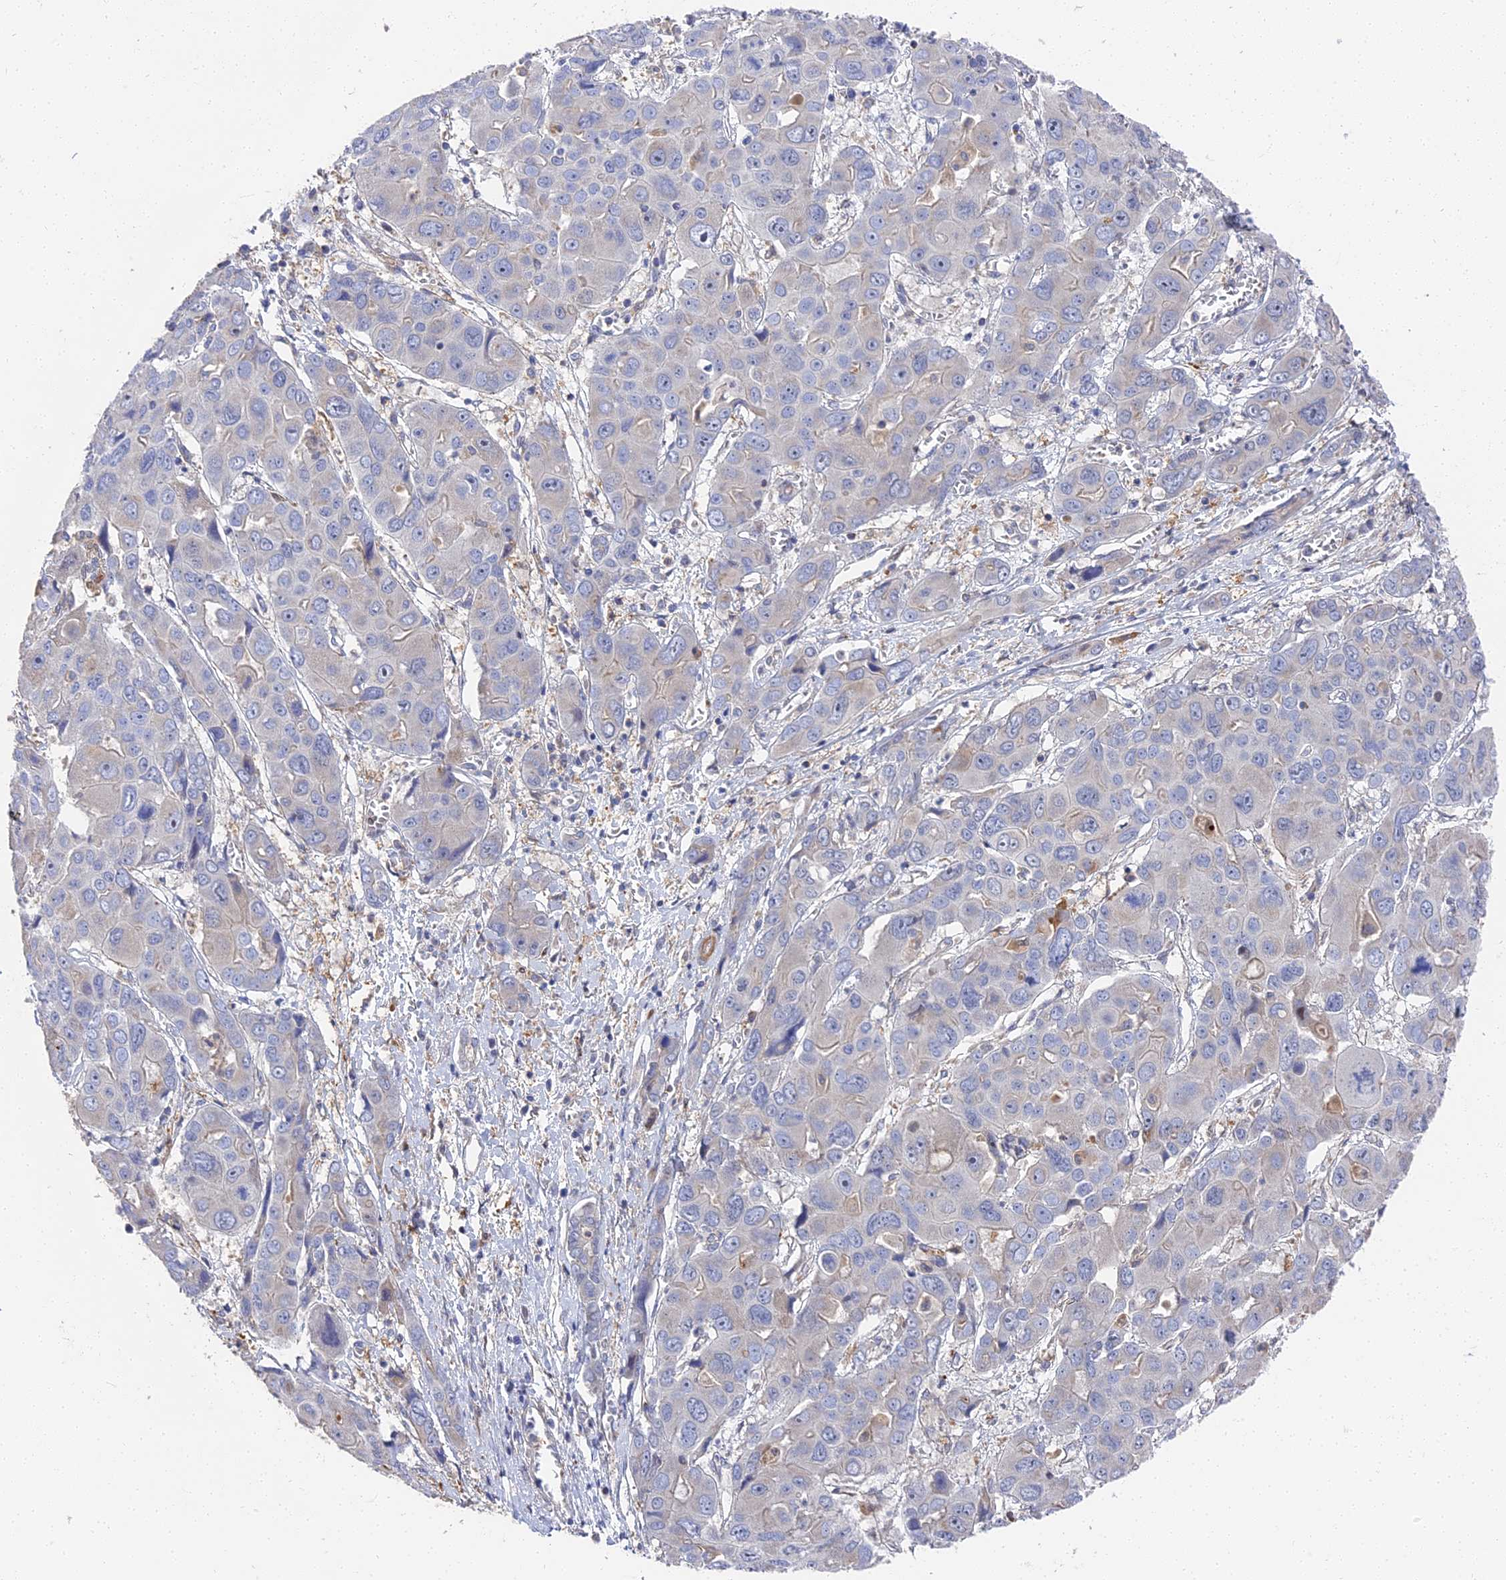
{"staining": {"intensity": "negative", "quantity": "none", "location": "none"}, "tissue": "liver cancer", "cell_type": "Tumor cells", "image_type": "cancer", "snomed": [{"axis": "morphology", "description": "Cholangiocarcinoma"}, {"axis": "topography", "description": "Liver"}], "caption": "Protein analysis of liver cancer (cholangiocarcinoma) shows no significant positivity in tumor cells.", "gene": "CCDC113", "patient": {"sex": "male", "age": 67}}